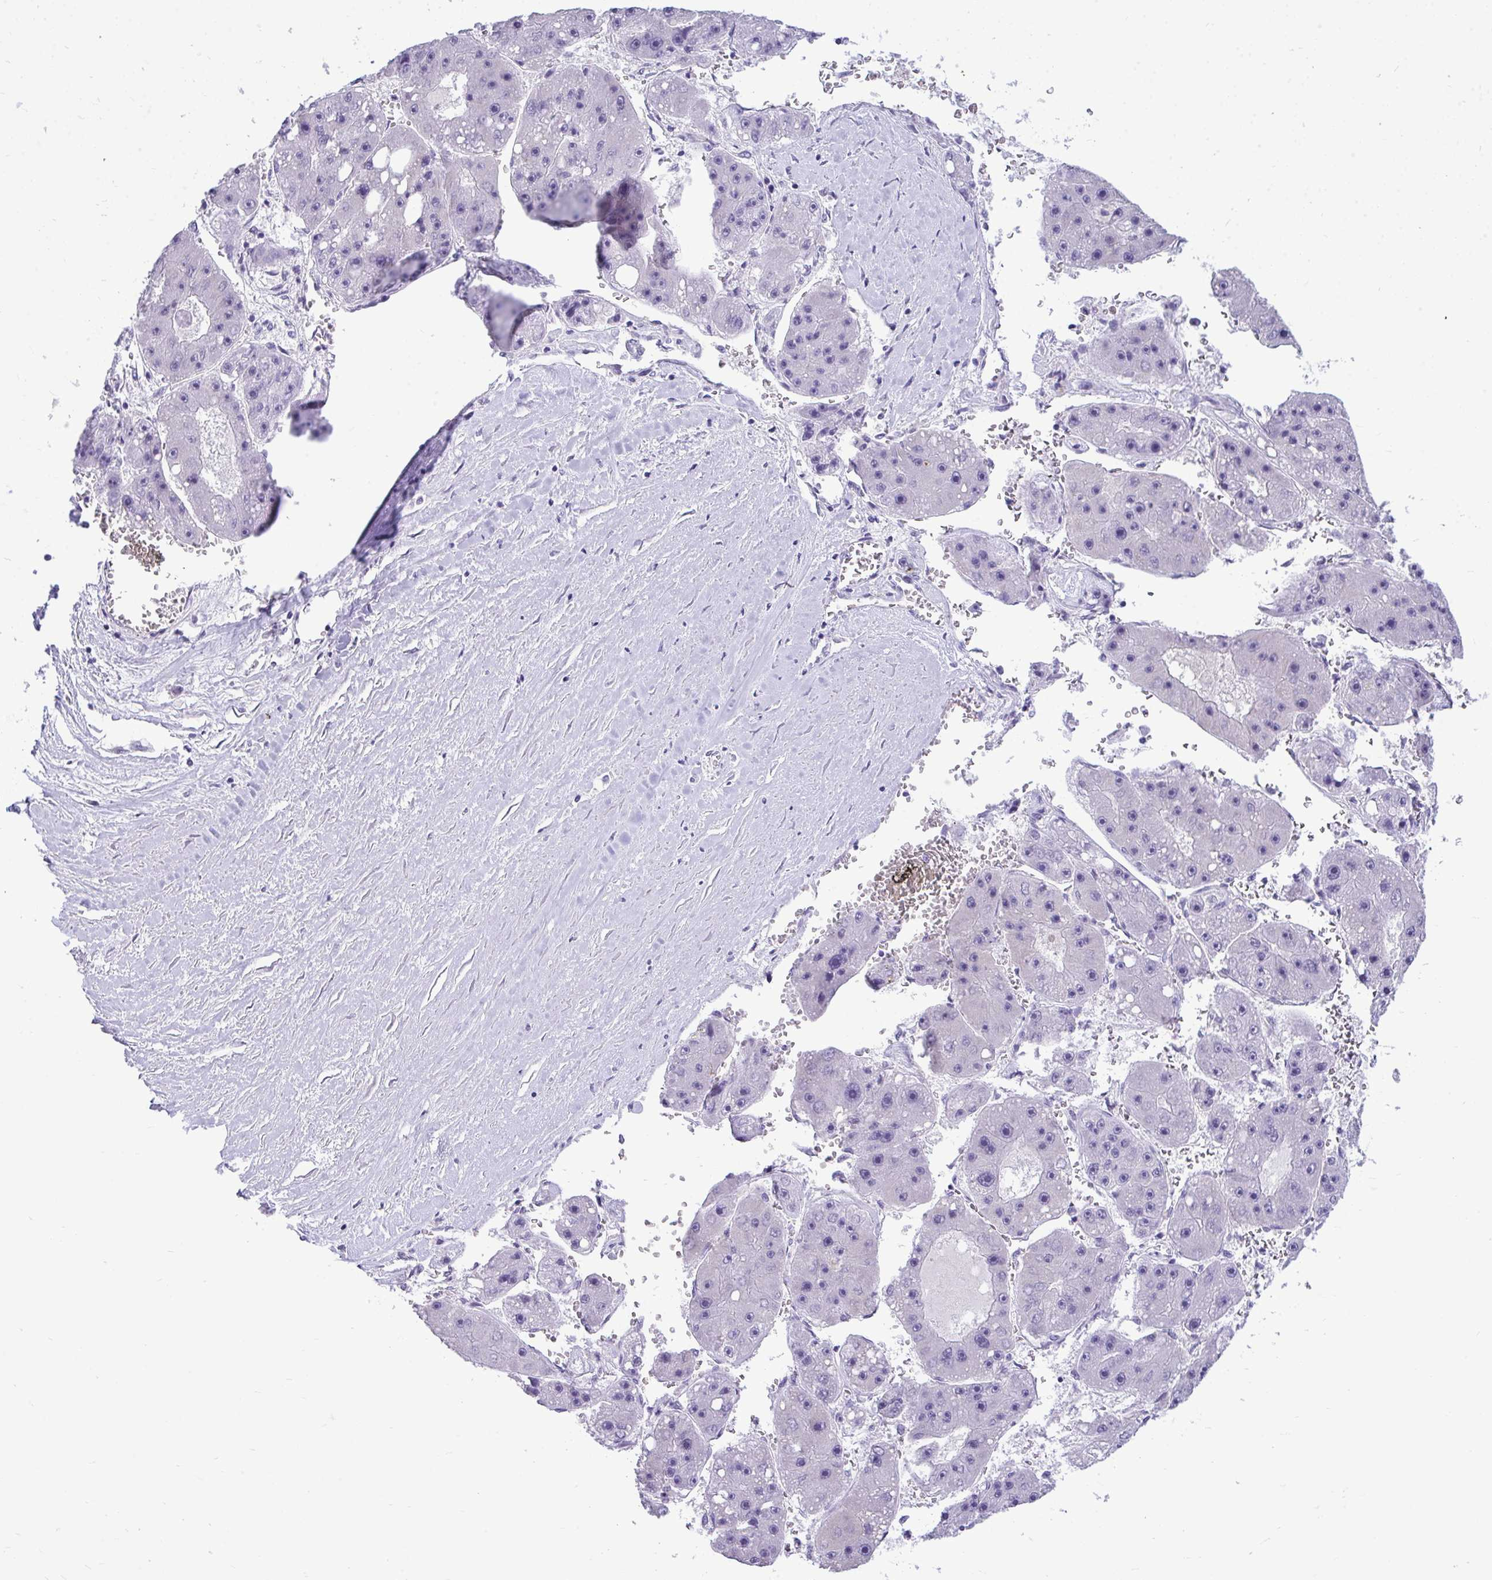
{"staining": {"intensity": "negative", "quantity": "none", "location": "none"}, "tissue": "liver cancer", "cell_type": "Tumor cells", "image_type": "cancer", "snomed": [{"axis": "morphology", "description": "Carcinoma, Hepatocellular, NOS"}, {"axis": "topography", "description": "Liver"}], "caption": "Micrograph shows no protein expression in tumor cells of liver cancer (hepatocellular carcinoma) tissue.", "gene": "PRM2", "patient": {"sex": "female", "age": 61}}